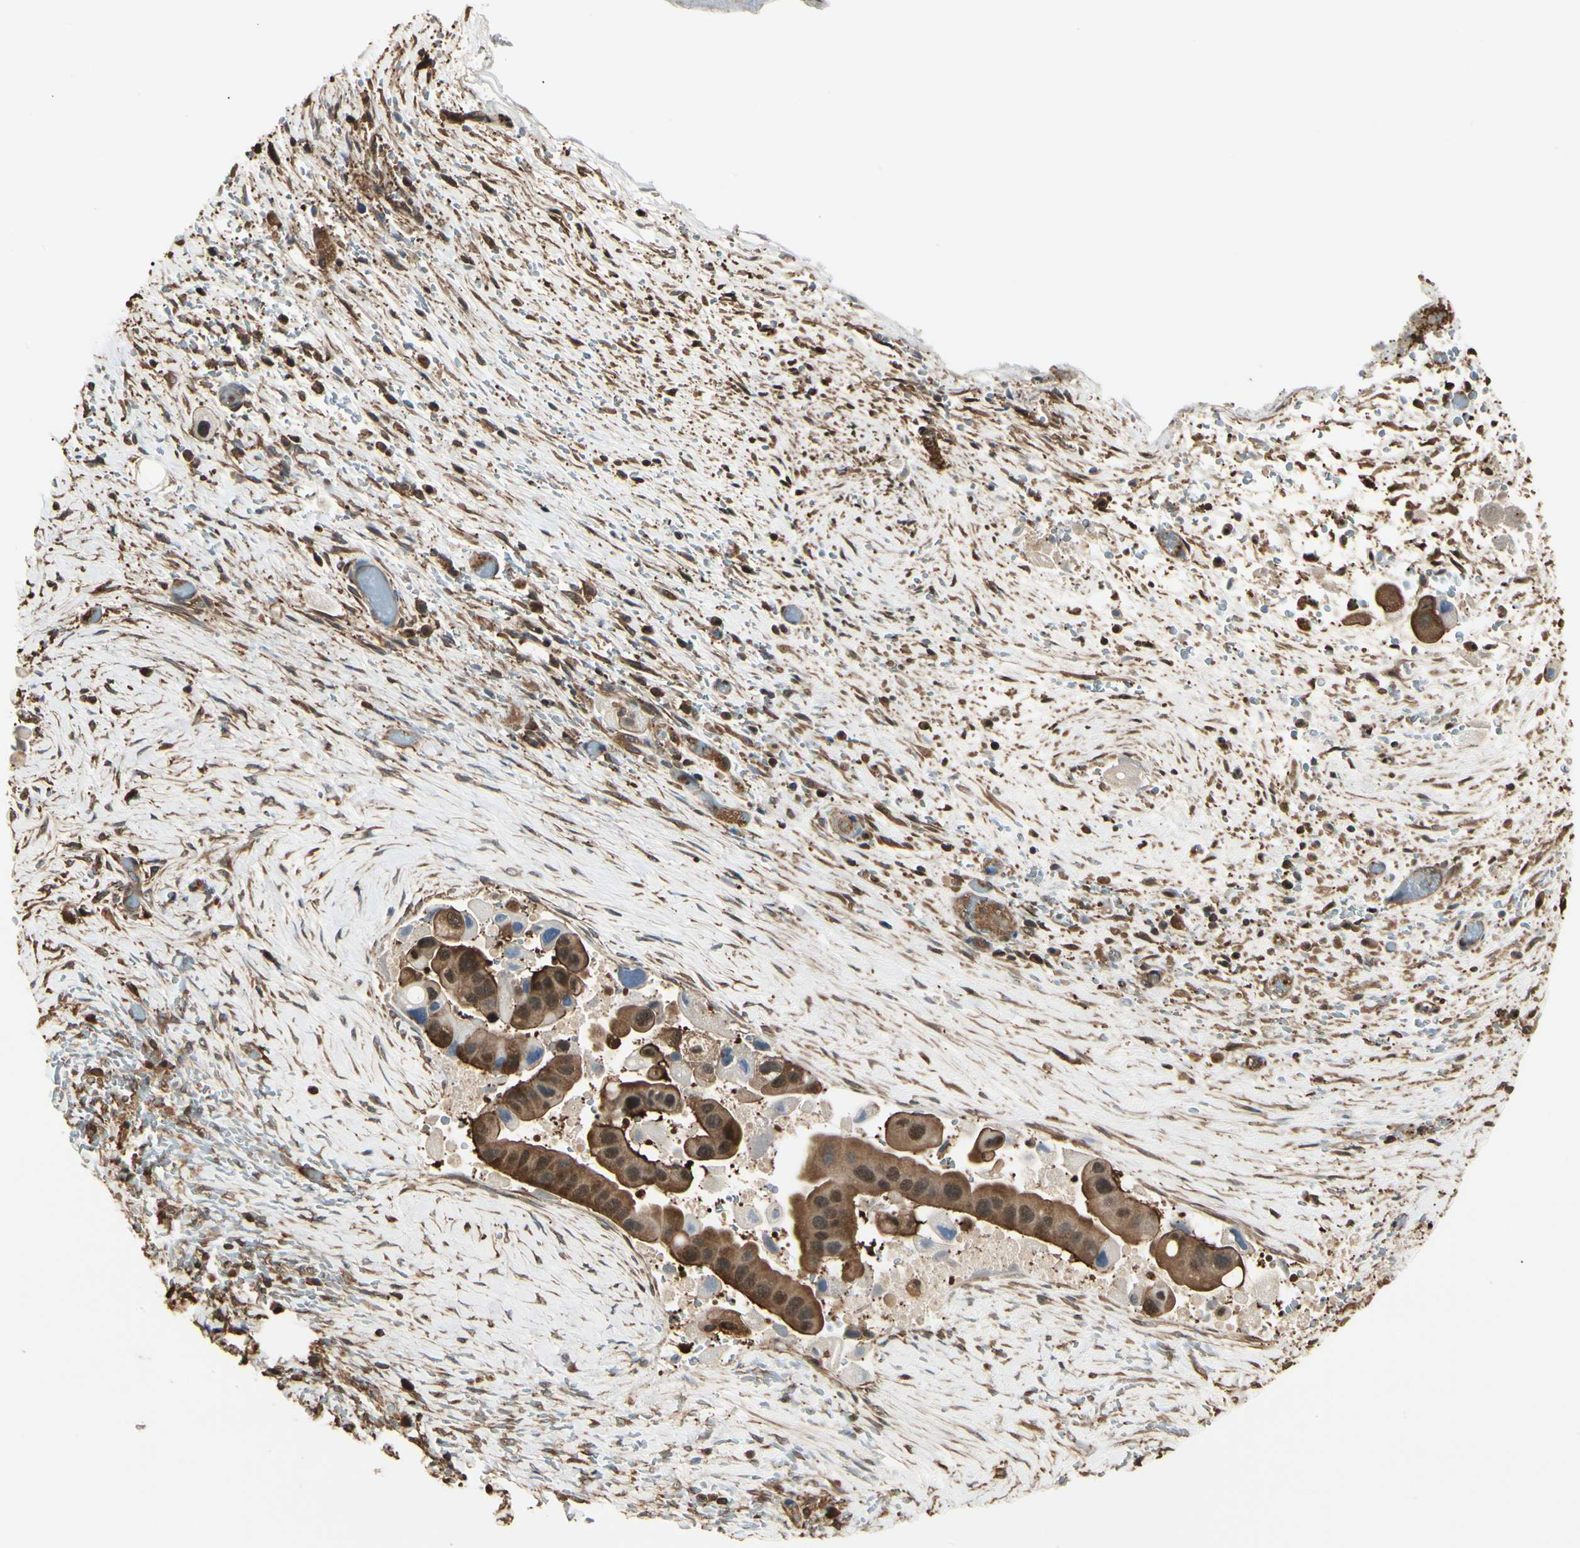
{"staining": {"intensity": "strong", "quantity": ">75%", "location": "cytoplasmic/membranous,nuclear"}, "tissue": "liver cancer", "cell_type": "Tumor cells", "image_type": "cancer", "snomed": [{"axis": "morphology", "description": "Normal tissue, NOS"}, {"axis": "morphology", "description": "Cholangiocarcinoma"}, {"axis": "topography", "description": "Liver"}, {"axis": "topography", "description": "Peripheral nerve tissue"}], "caption": "An image of human liver cancer stained for a protein exhibits strong cytoplasmic/membranous and nuclear brown staining in tumor cells.", "gene": "YWHAE", "patient": {"sex": "male", "age": 50}}